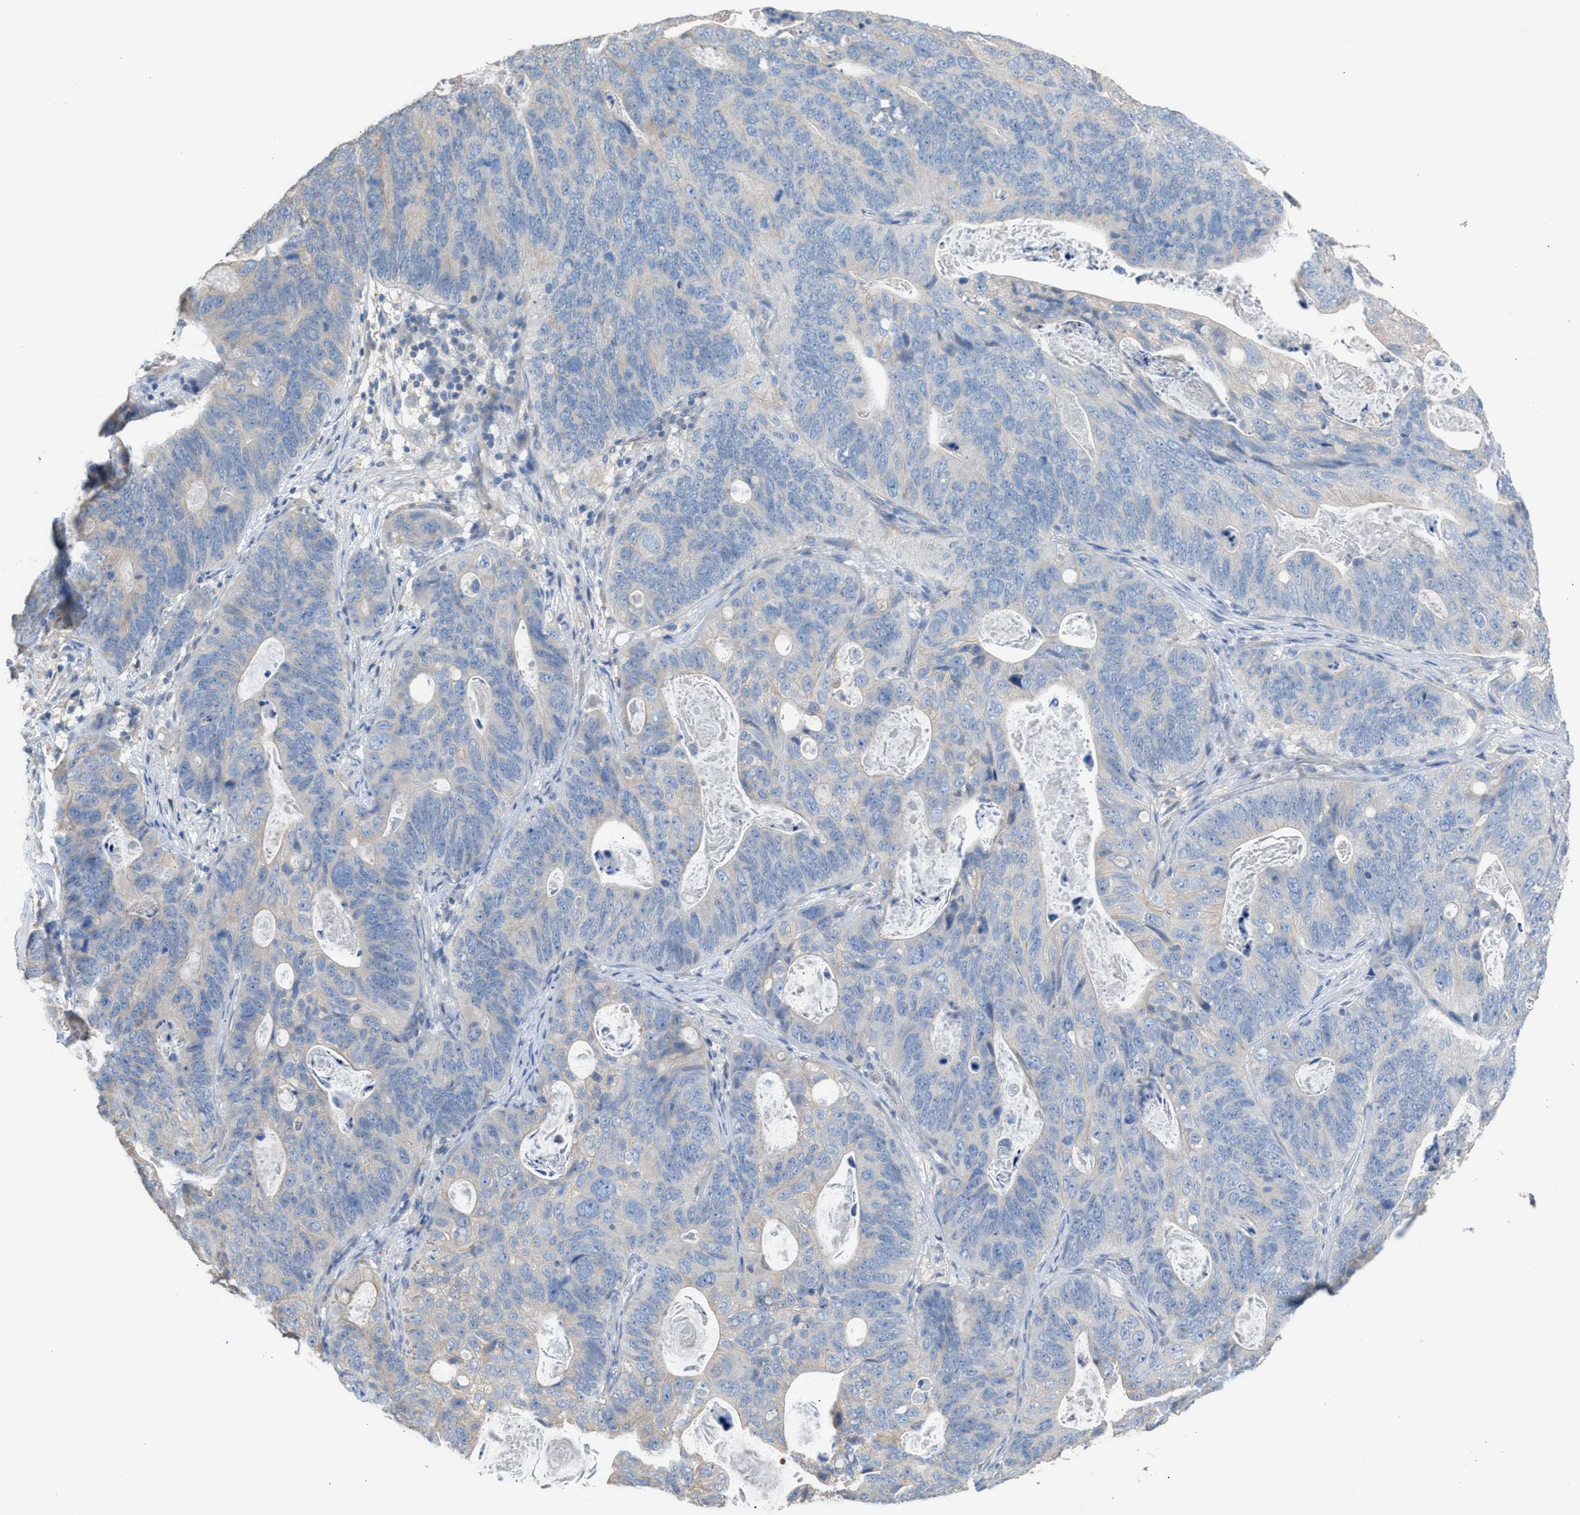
{"staining": {"intensity": "negative", "quantity": "none", "location": "none"}, "tissue": "stomach cancer", "cell_type": "Tumor cells", "image_type": "cancer", "snomed": [{"axis": "morphology", "description": "Normal tissue, NOS"}, {"axis": "morphology", "description": "Adenocarcinoma, NOS"}, {"axis": "topography", "description": "Stomach"}], "caption": "Protein analysis of adenocarcinoma (stomach) reveals no significant staining in tumor cells. Brightfield microscopy of IHC stained with DAB (3,3'-diaminobenzidine) (brown) and hematoxylin (blue), captured at high magnification.", "gene": "NQO2", "patient": {"sex": "female", "age": 89}}